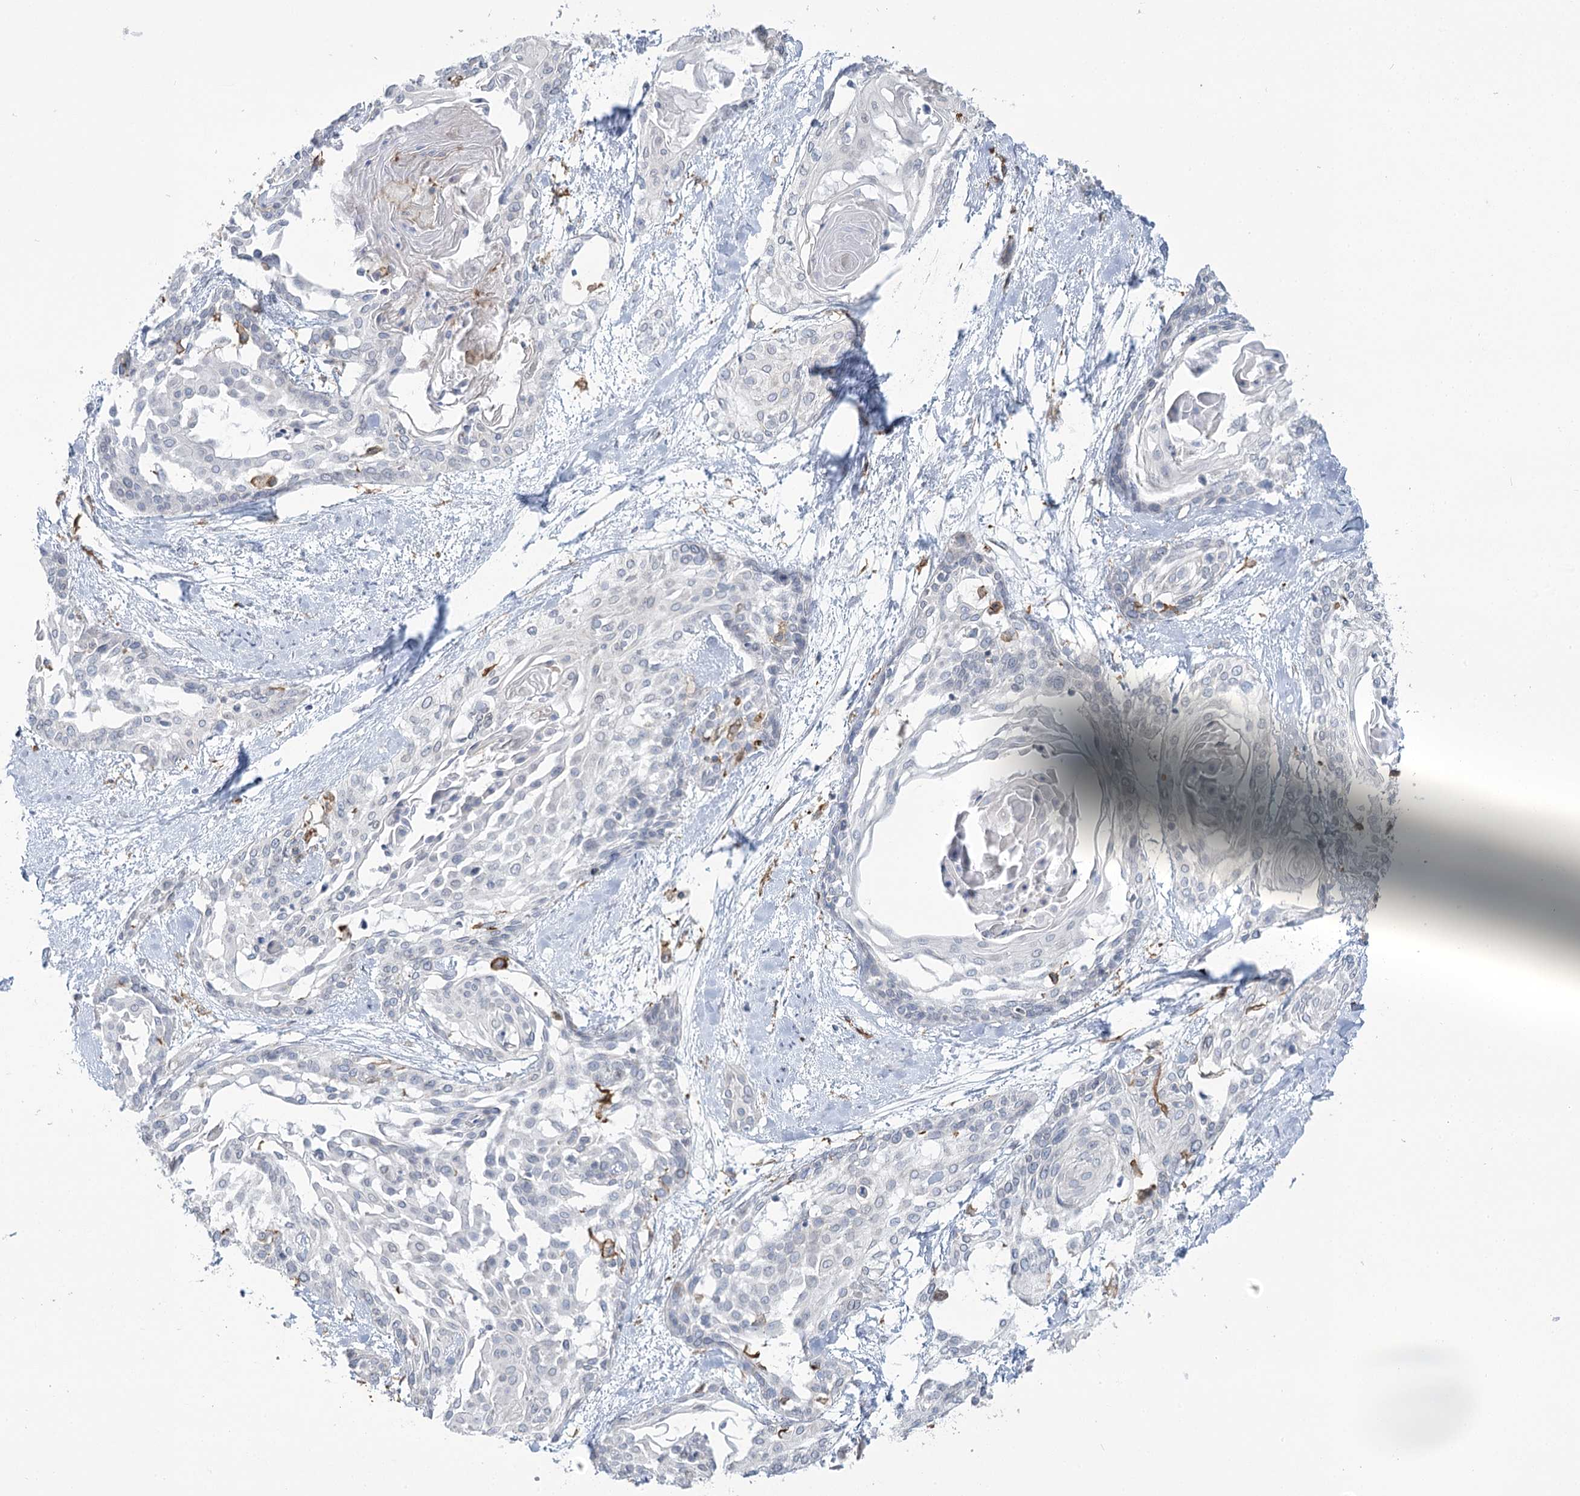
{"staining": {"intensity": "negative", "quantity": "none", "location": "none"}, "tissue": "cervical cancer", "cell_type": "Tumor cells", "image_type": "cancer", "snomed": [{"axis": "morphology", "description": "Squamous cell carcinoma, NOS"}, {"axis": "topography", "description": "Cervix"}], "caption": "The IHC image has no significant staining in tumor cells of cervical squamous cell carcinoma tissue.", "gene": "C11orf1", "patient": {"sex": "female", "age": 57}}